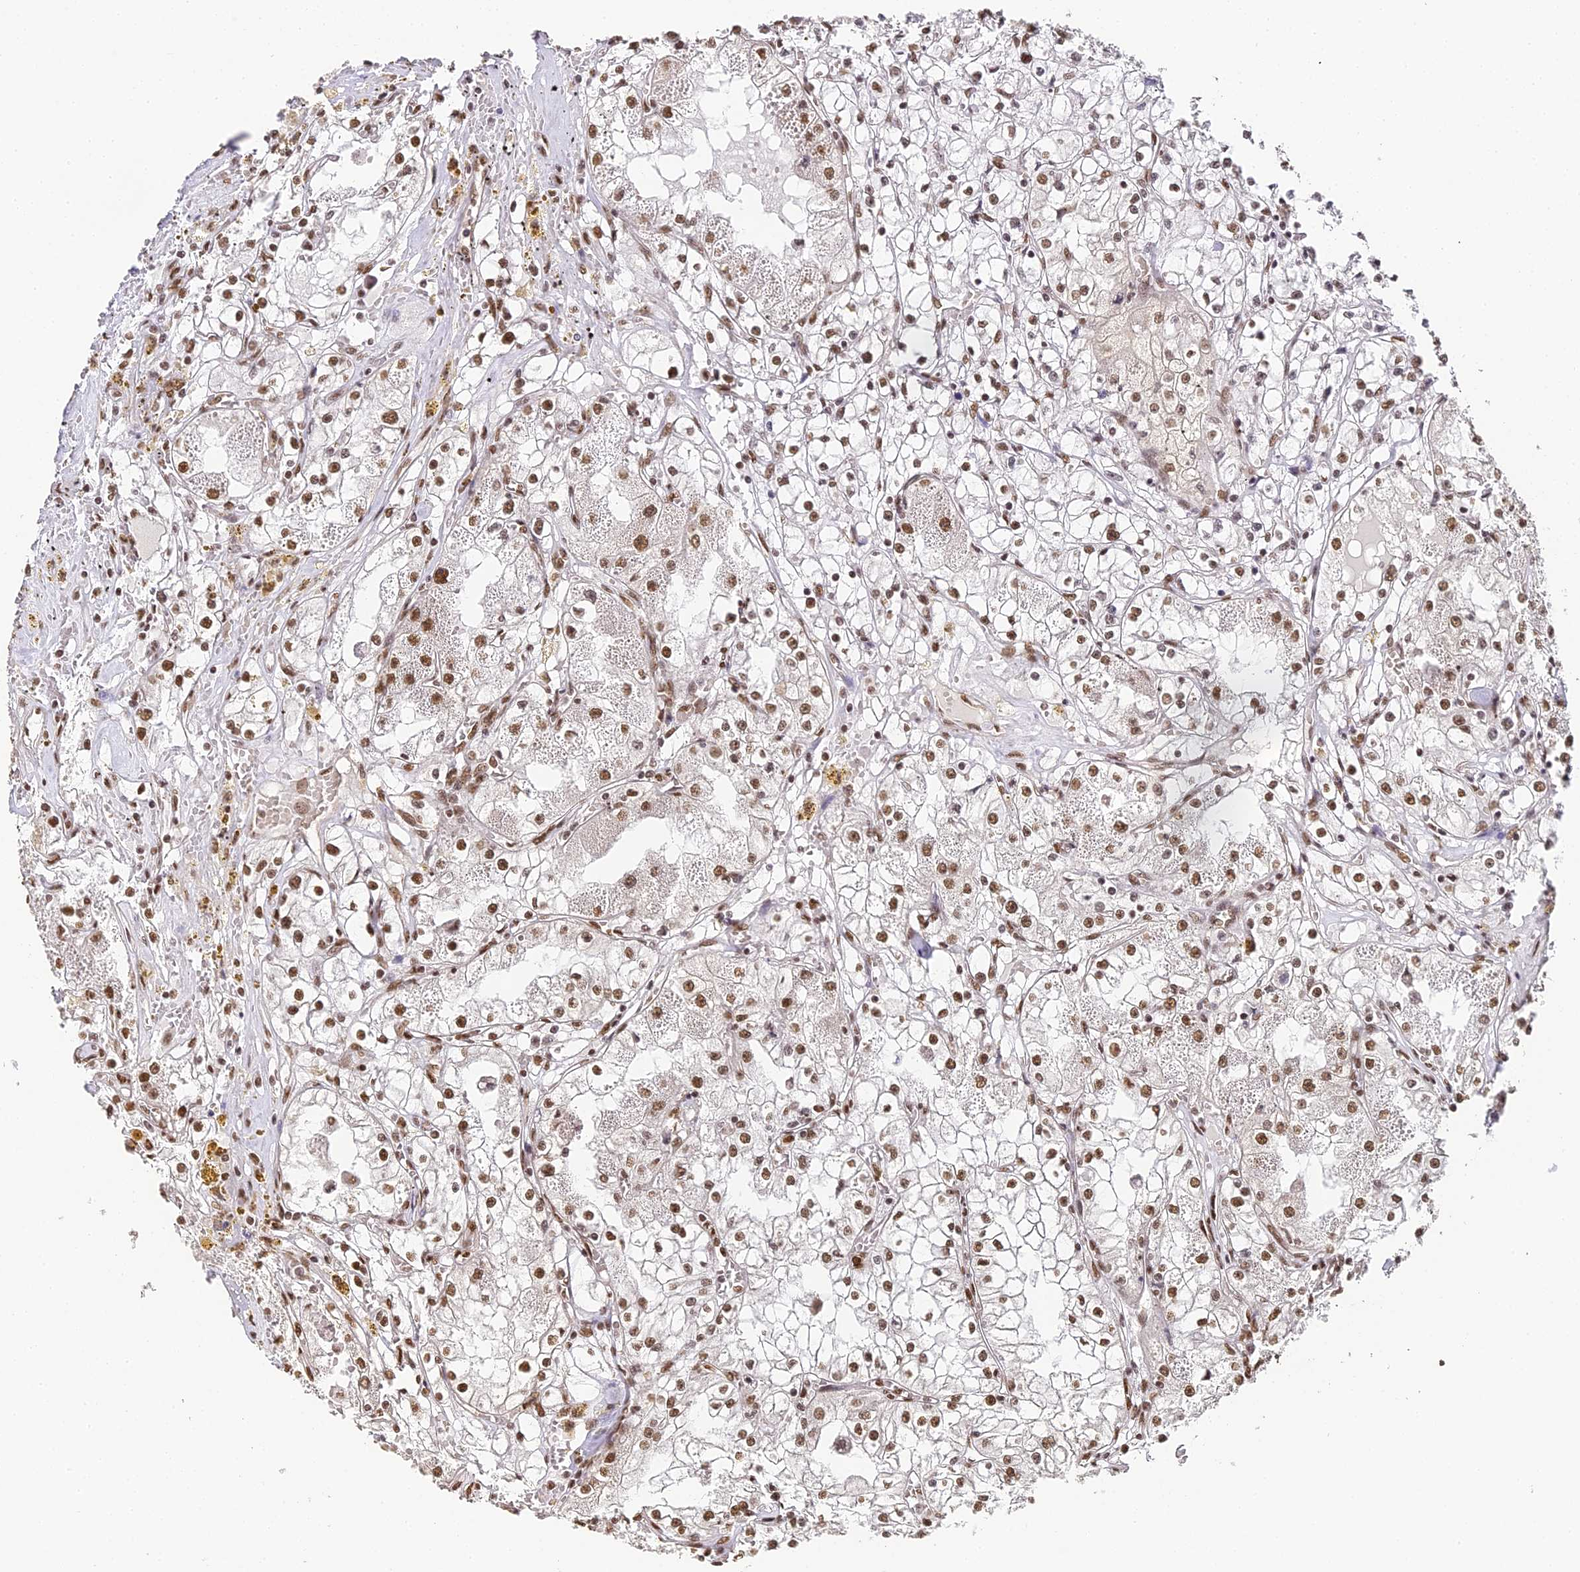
{"staining": {"intensity": "strong", "quantity": ">75%", "location": "nuclear"}, "tissue": "renal cancer", "cell_type": "Tumor cells", "image_type": "cancer", "snomed": [{"axis": "morphology", "description": "Adenocarcinoma, NOS"}, {"axis": "topography", "description": "Kidney"}], "caption": "Immunohistochemical staining of human renal adenocarcinoma displays strong nuclear protein expression in about >75% of tumor cells.", "gene": "HNRNPA1", "patient": {"sex": "male", "age": 56}}